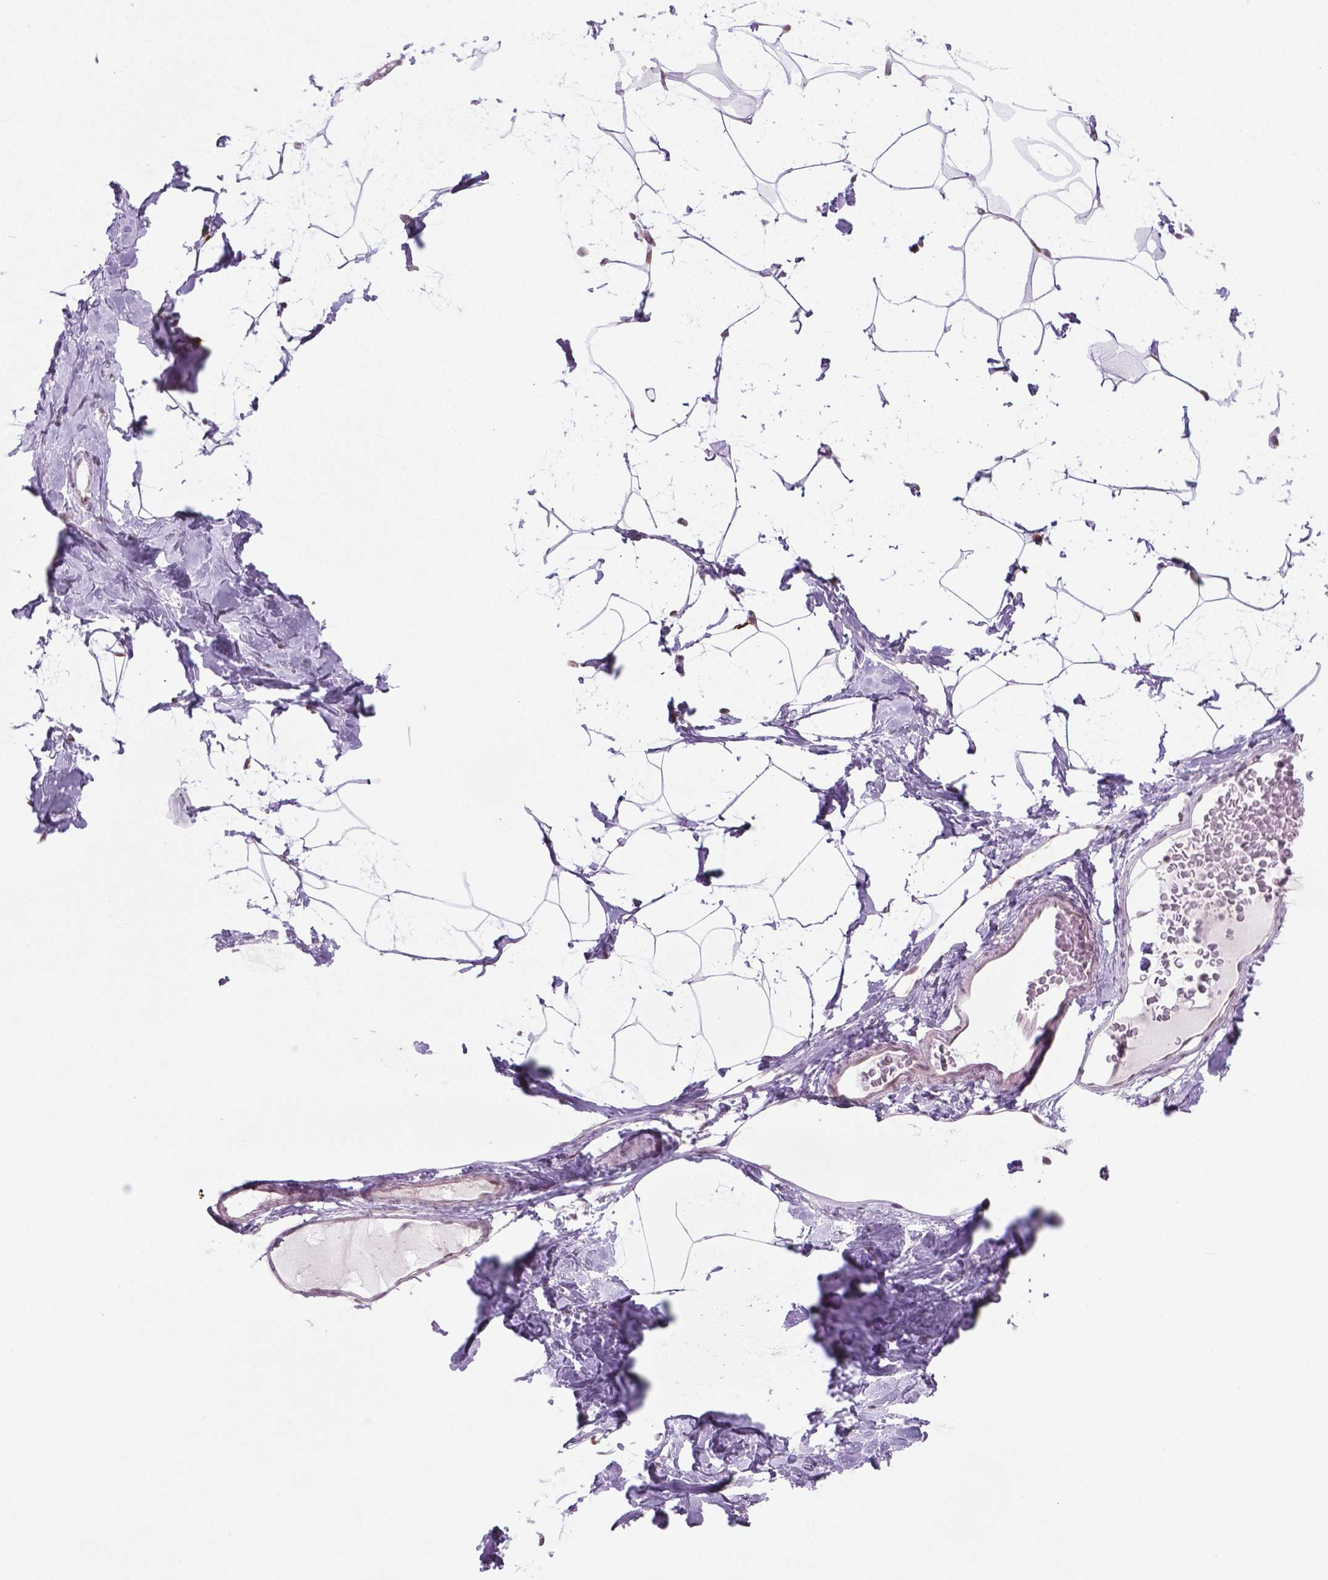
{"staining": {"intensity": "moderate", "quantity": "<25%", "location": "nuclear"}, "tissue": "breast", "cell_type": "Adipocytes", "image_type": "normal", "snomed": [{"axis": "morphology", "description": "Normal tissue, NOS"}, {"axis": "topography", "description": "Breast"}], "caption": "Adipocytes exhibit low levels of moderate nuclear expression in approximately <25% of cells in benign breast. (Stains: DAB in brown, nuclei in blue, Microscopy: brightfield microscopy at high magnification).", "gene": "PHAX", "patient": {"sex": "female", "age": 32}}